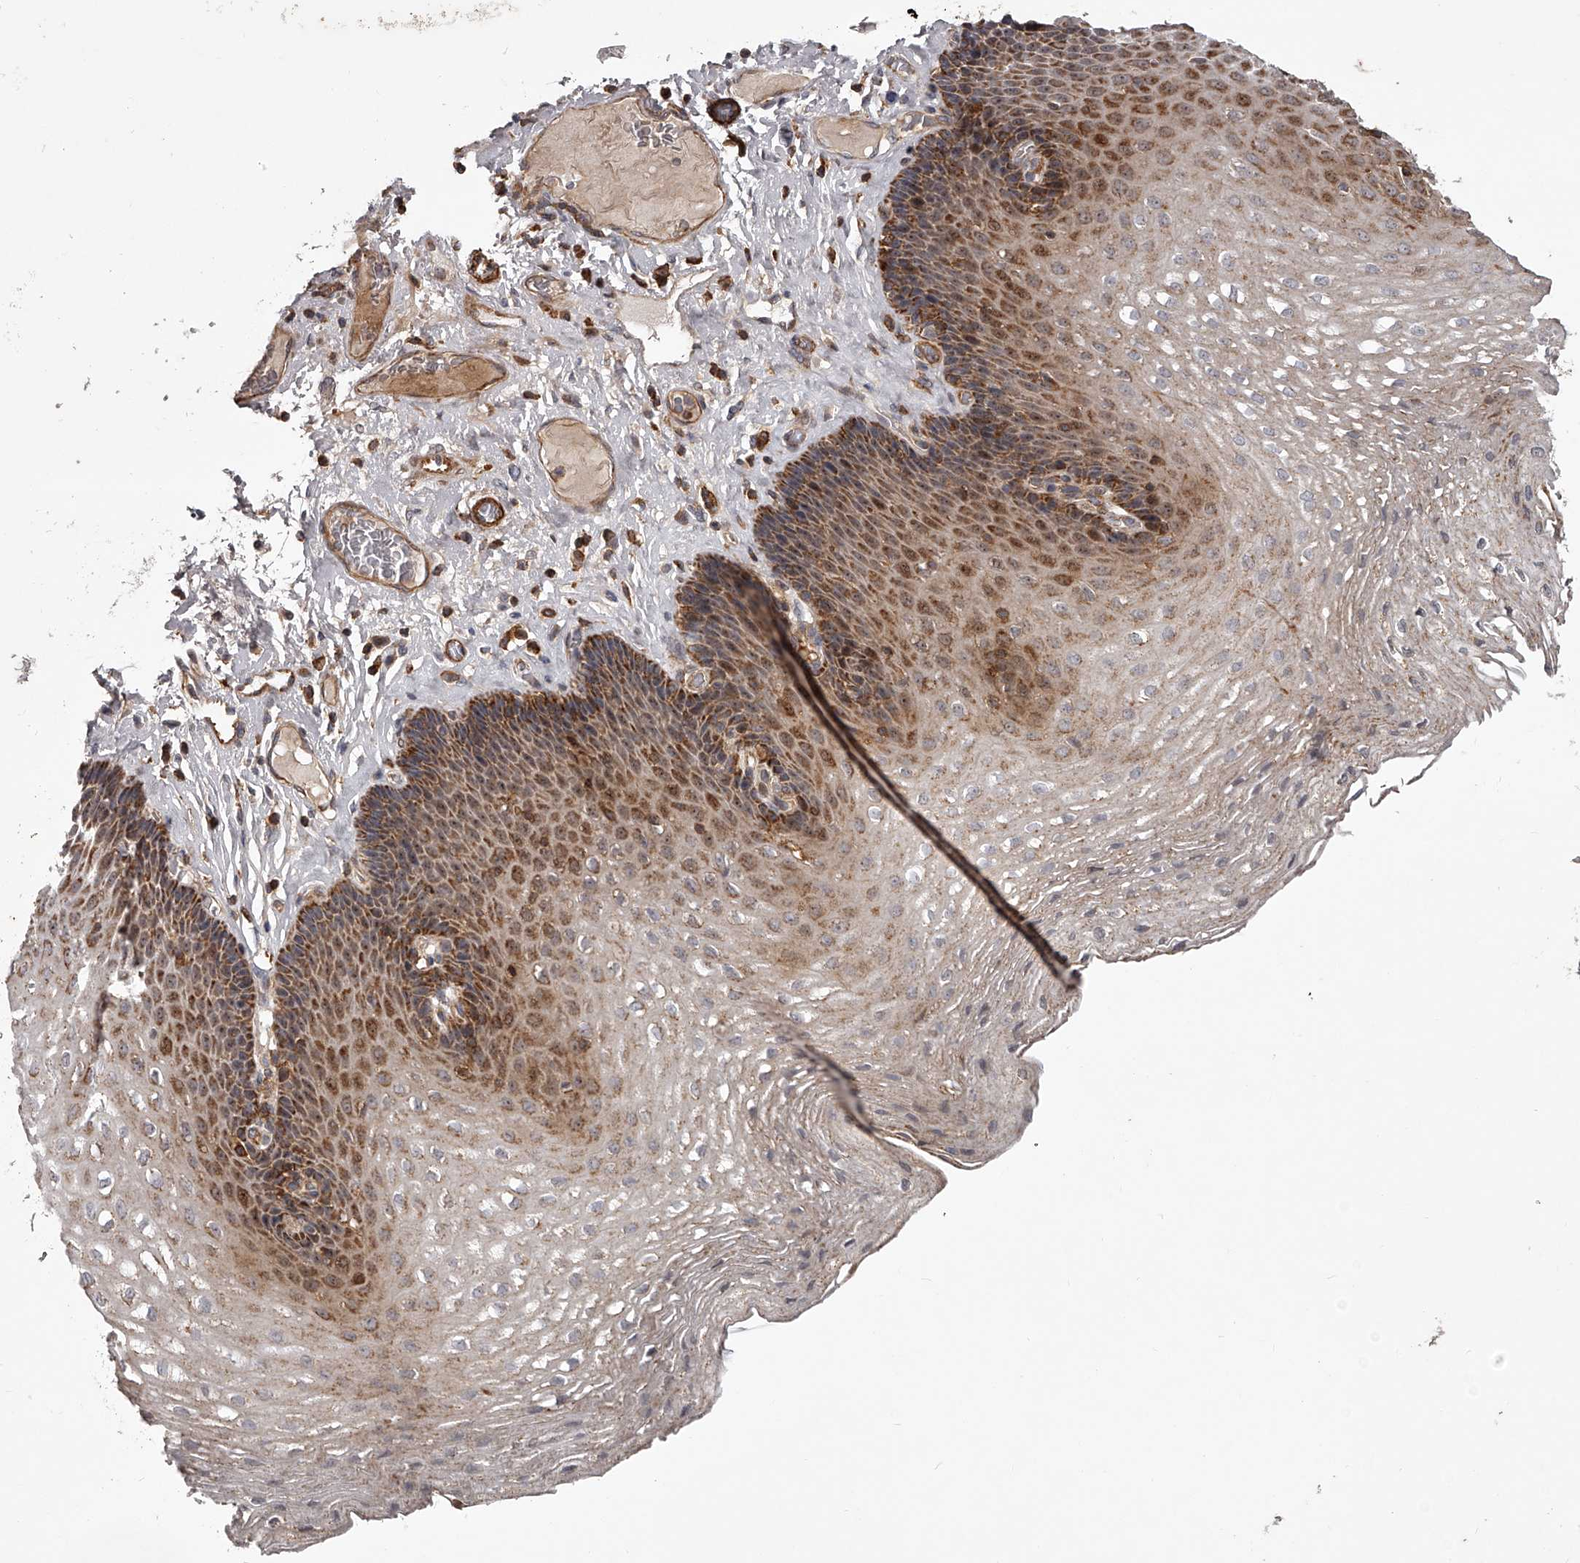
{"staining": {"intensity": "moderate", "quantity": "25%-75%", "location": "cytoplasmic/membranous"}, "tissue": "esophagus", "cell_type": "Squamous epithelial cells", "image_type": "normal", "snomed": [{"axis": "morphology", "description": "Normal tissue, NOS"}, {"axis": "topography", "description": "Esophagus"}], "caption": "Moderate cytoplasmic/membranous protein positivity is identified in about 25%-75% of squamous epithelial cells in esophagus.", "gene": "RRP36", "patient": {"sex": "female", "age": 66}}